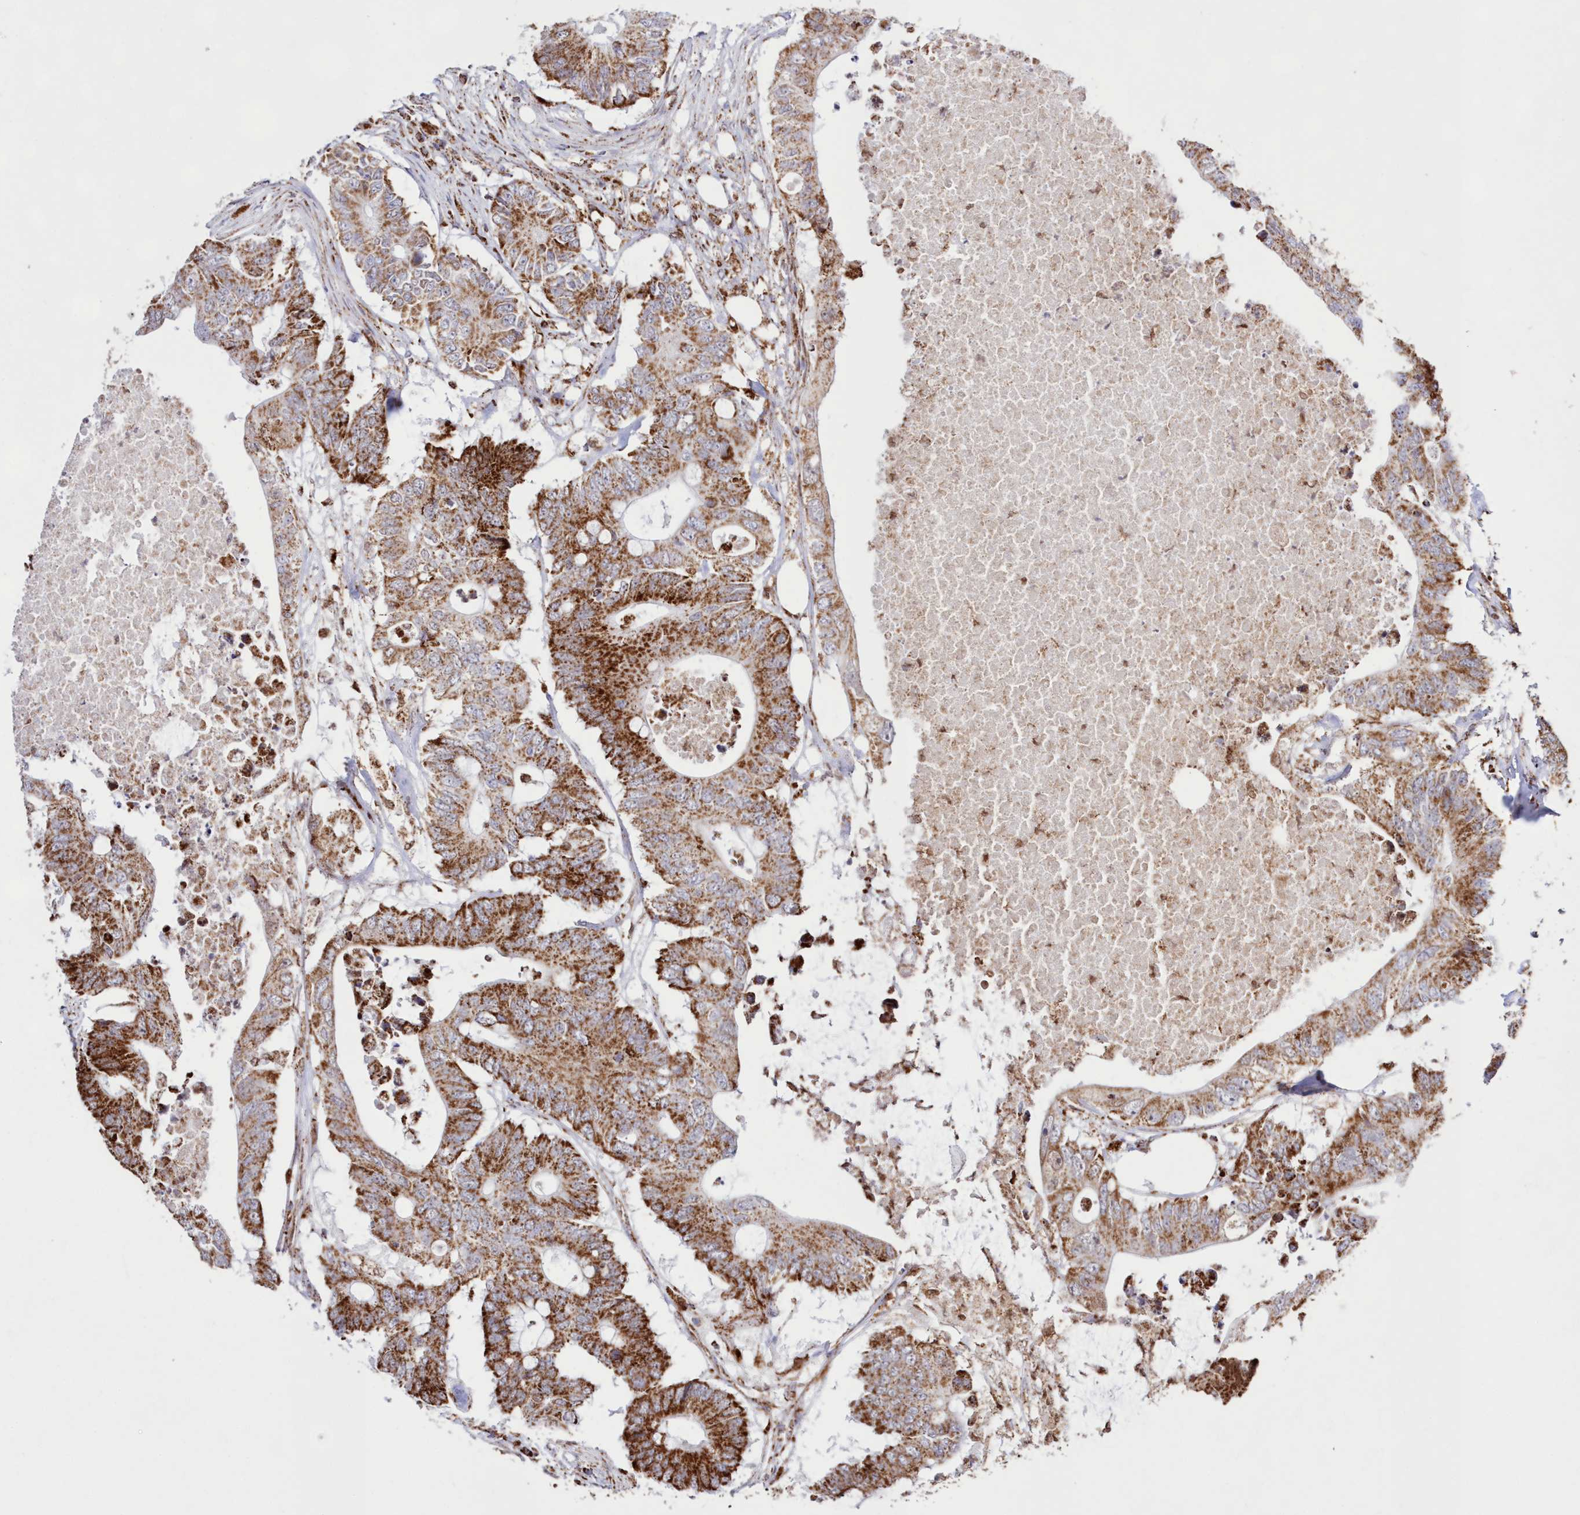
{"staining": {"intensity": "moderate", "quantity": ">75%", "location": "cytoplasmic/membranous"}, "tissue": "colorectal cancer", "cell_type": "Tumor cells", "image_type": "cancer", "snomed": [{"axis": "morphology", "description": "Adenocarcinoma, NOS"}, {"axis": "topography", "description": "Colon"}], "caption": "Colorectal cancer stained for a protein (brown) exhibits moderate cytoplasmic/membranous positive staining in approximately >75% of tumor cells.", "gene": "HADHB", "patient": {"sex": "male", "age": 71}}